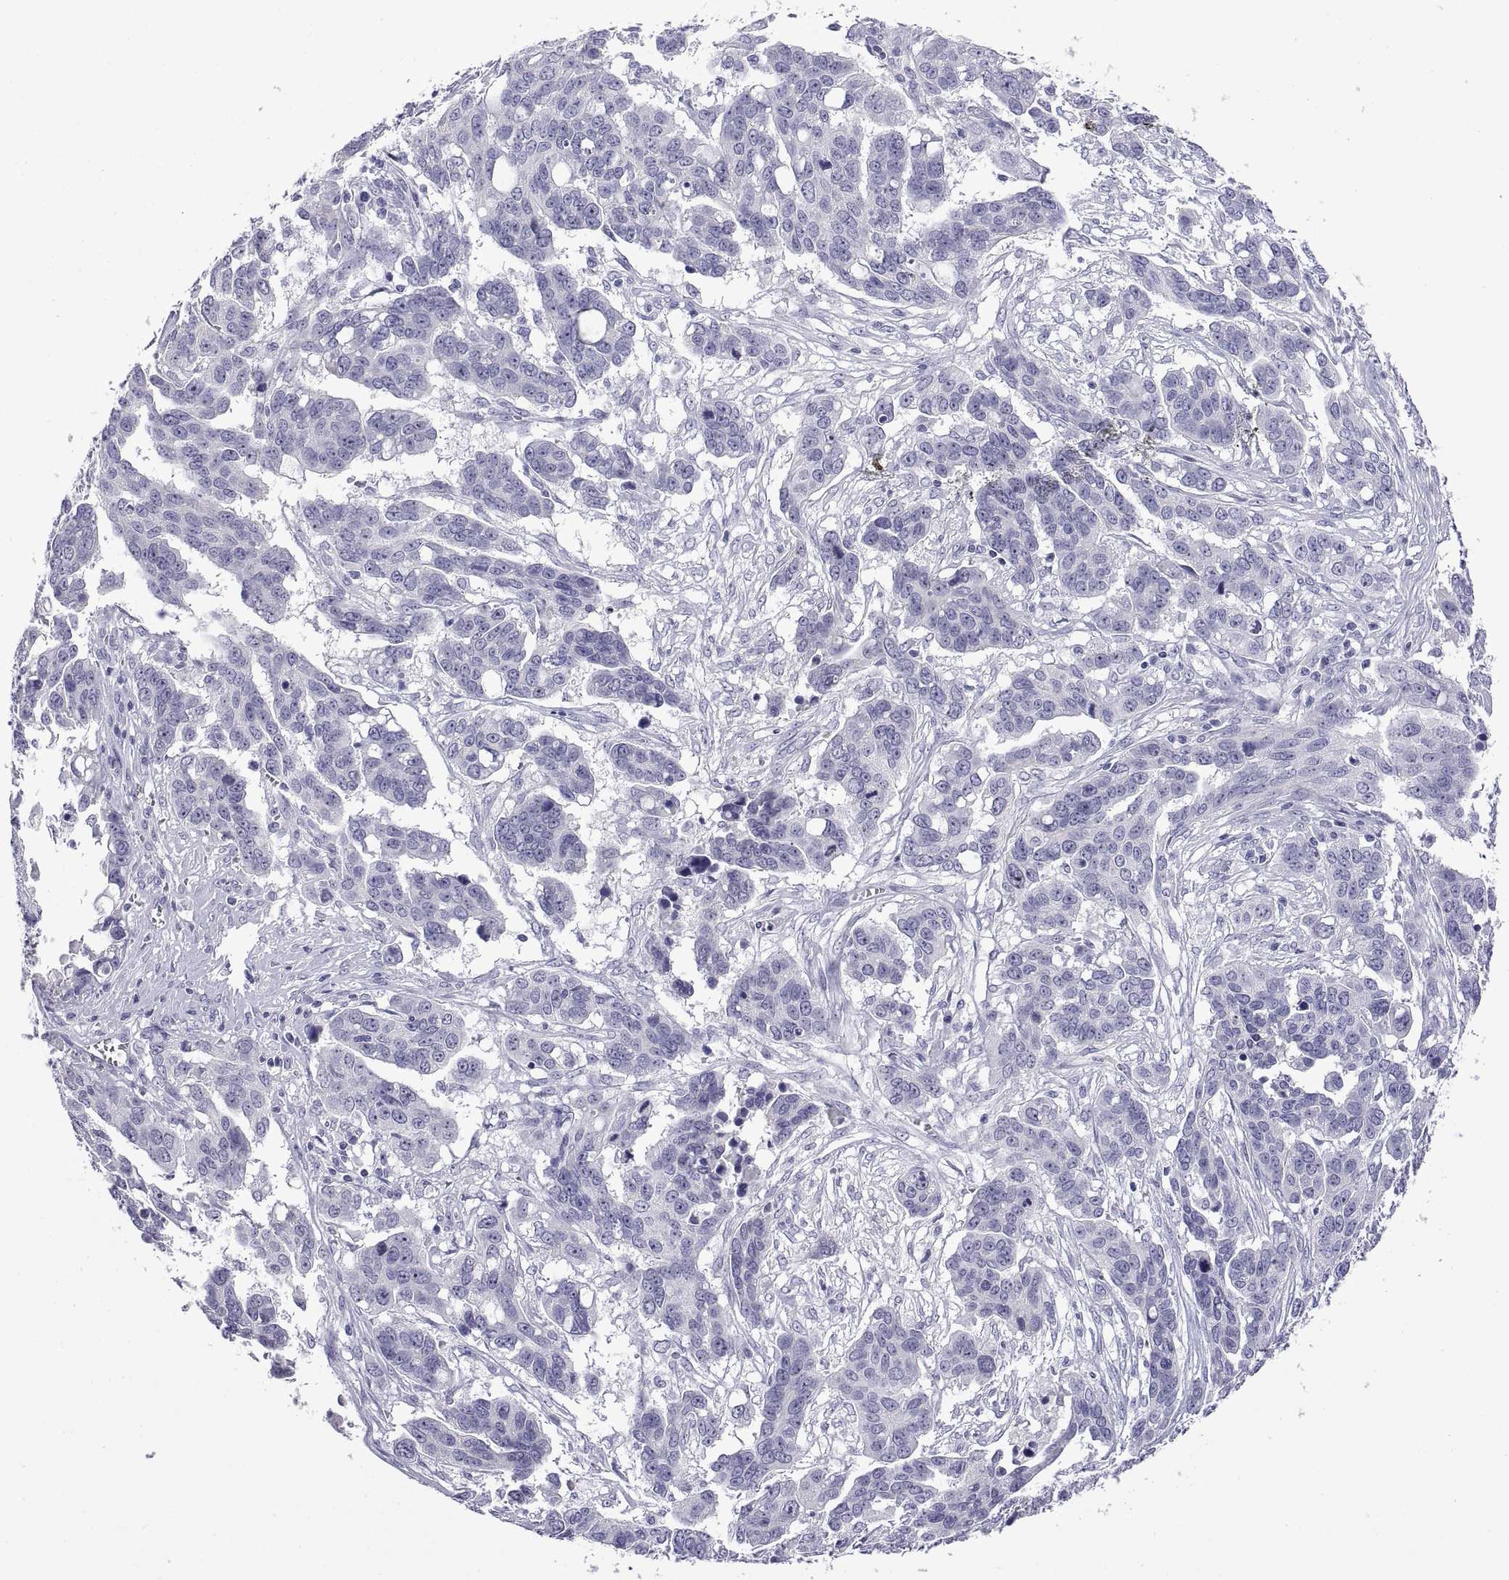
{"staining": {"intensity": "negative", "quantity": "none", "location": "none"}, "tissue": "ovarian cancer", "cell_type": "Tumor cells", "image_type": "cancer", "snomed": [{"axis": "morphology", "description": "Carcinoma, endometroid"}, {"axis": "topography", "description": "Ovary"}], "caption": "DAB (3,3'-diaminobenzidine) immunohistochemical staining of endometroid carcinoma (ovarian) exhibits no significant staining in tumor cells.", "gene": "VSX2", "patient": {"sex": "female", "age": 78}}